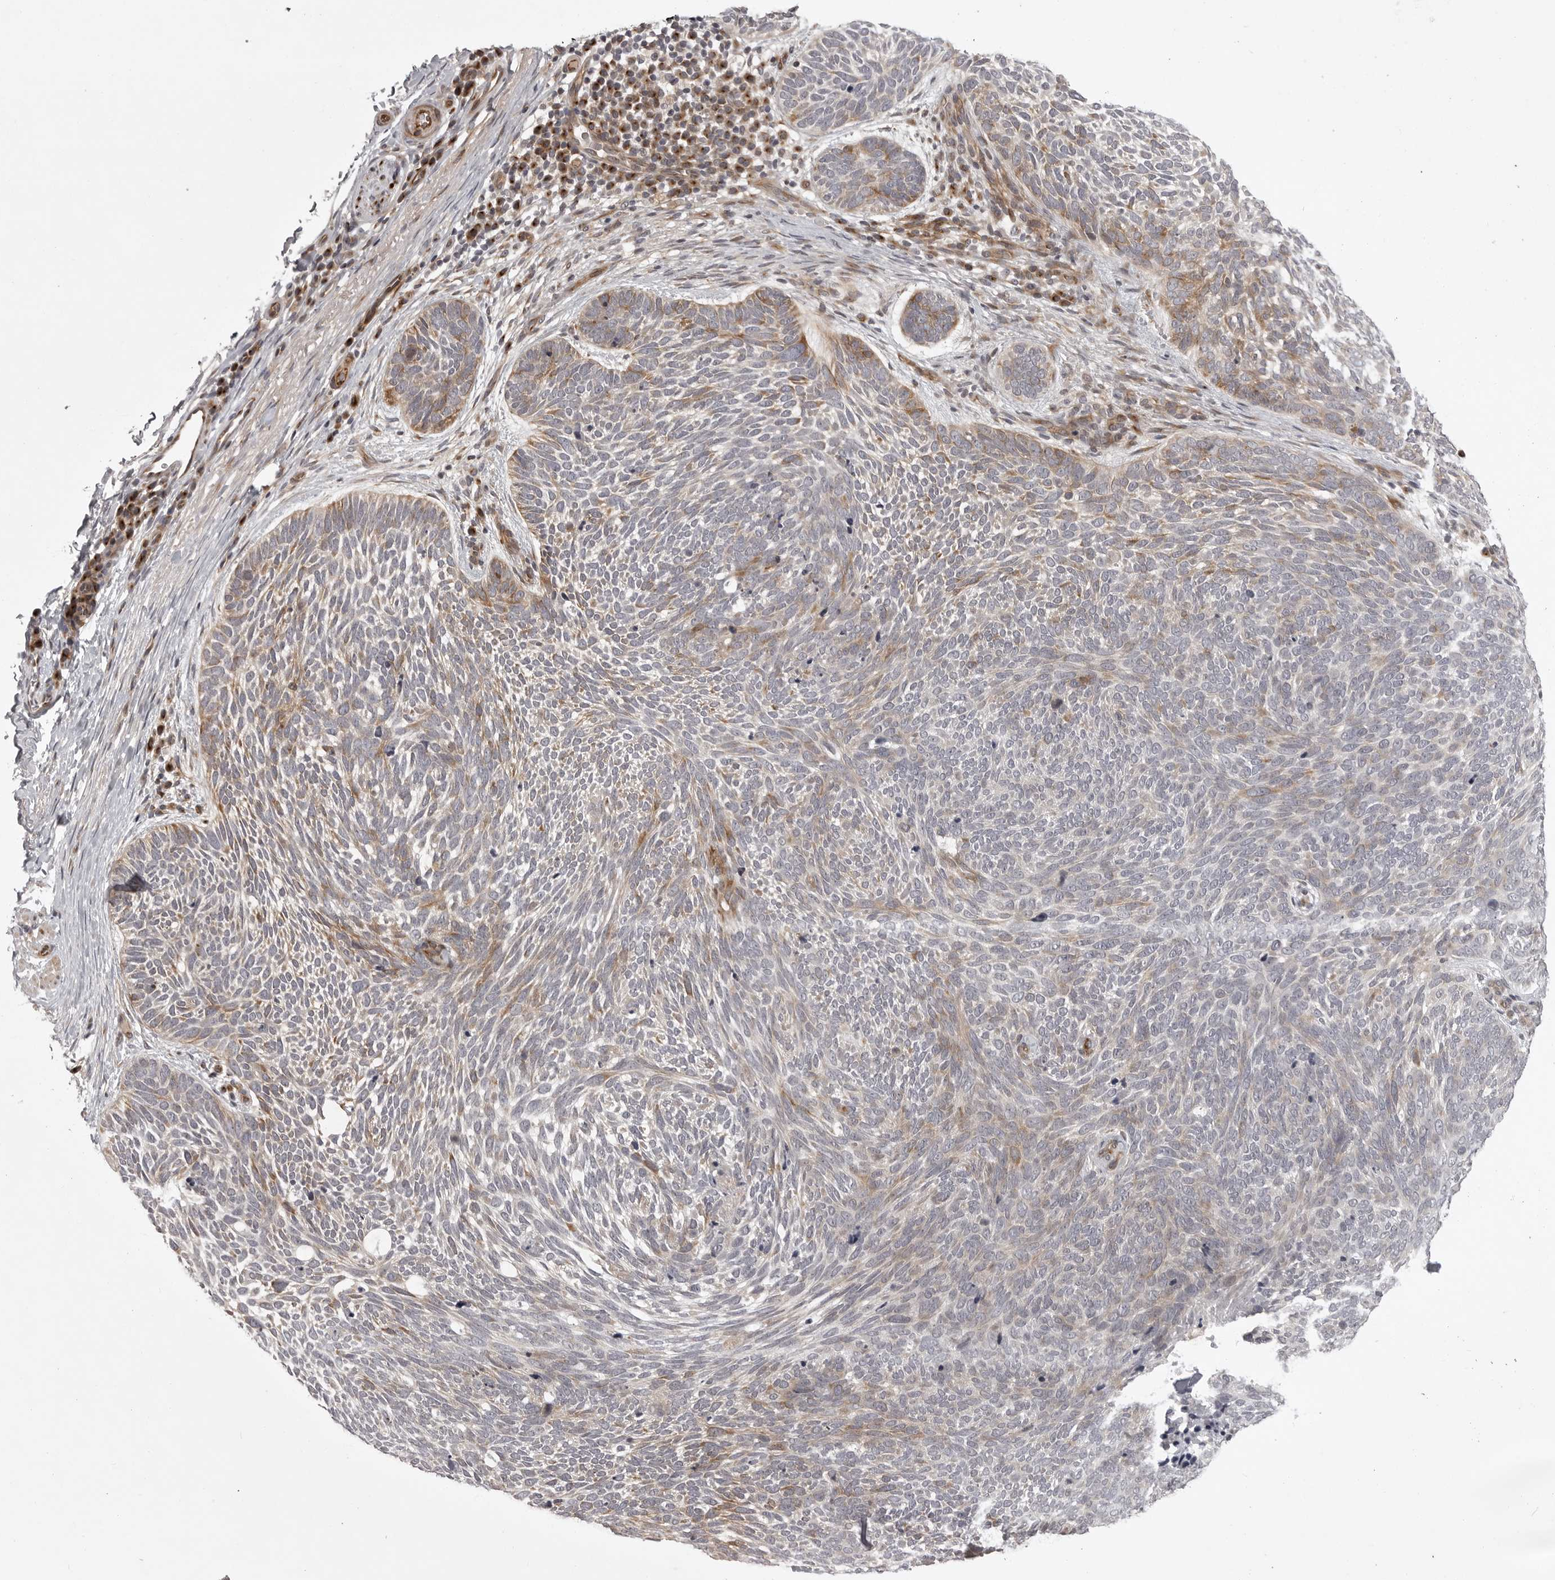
{"staining": {"intensity": "moderate", "quantity": "25%-75%", "location": "cytoplasmic/membranous"}, "tissue": "skin cancer", "cell_type": "Tumor cells", "image_type": "cancer", "snomed": [{"axis": "morphology", "description": "Basal cell carcinoma"}, {"axis": "topography", "description": "Skin"}], "caption": "Human skin cancer stained with a brown dye shows moderate cytoplasmic/membranous positive expression in about 25%-75% of tumor cells.", "gene": "CD300LD", "patient": {"sex": "female", "age": 85}}